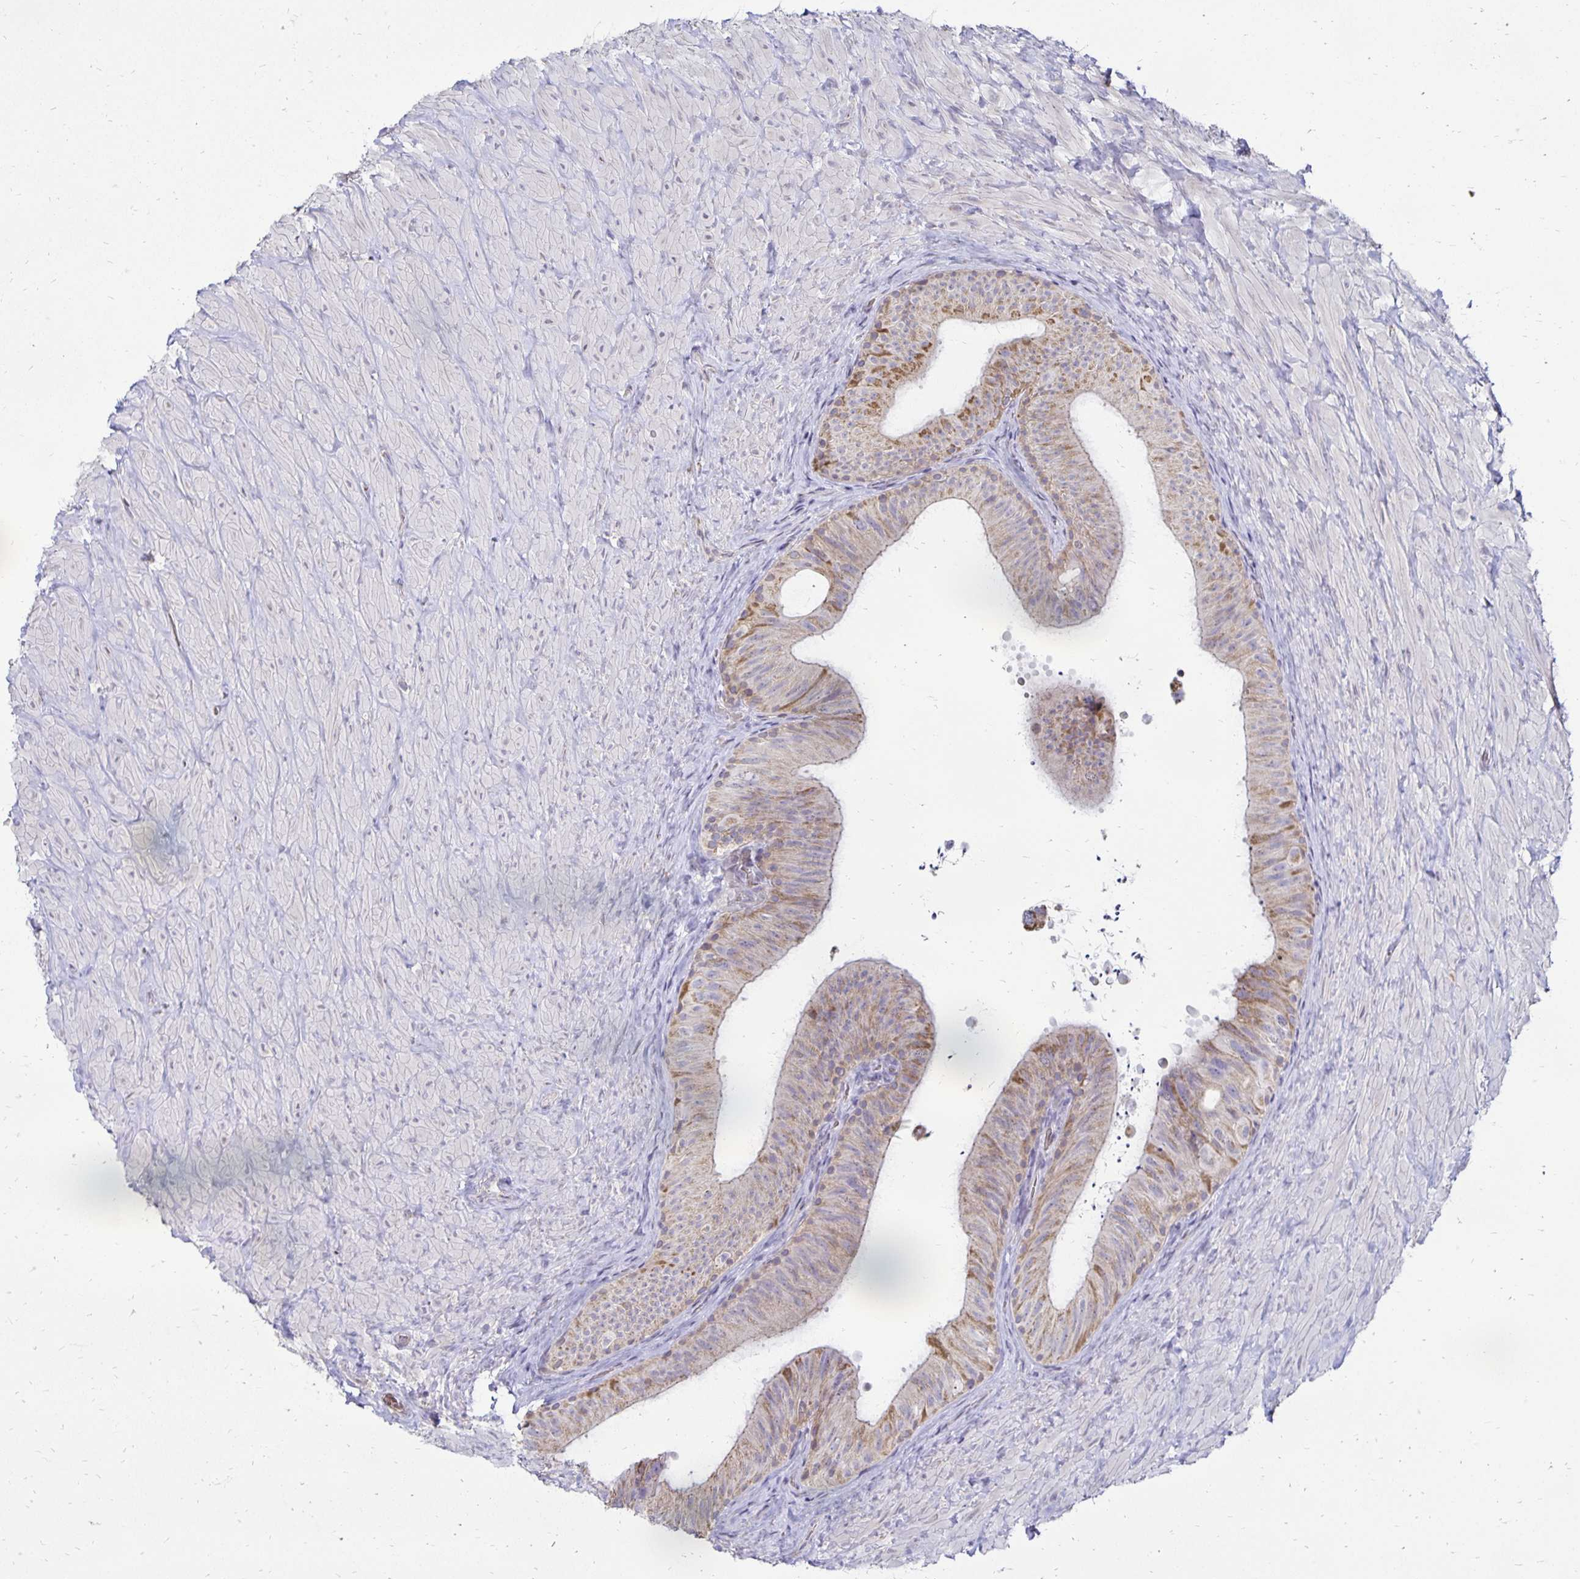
{"staining": {"intensity": "weak", "quantity": "25%-75%", "location": "cytoplasmic/membranous"}, "tissue": "epididymis", "cell_type": "Glandular cells", "image_type": "normal", "snomed": [{"axis": "morphology", "description": "Normal tissue, NOS"}, {"axis": "topography", "description": "Epididymis, spermatic cord, NOS"}, {"axis": "topography", "description": "Epididymis"}], "caption": "DAB immunohistochemical staining of normal epididymis exhibits weak cytoplasmic/membranous protein expression in about 25%-75% of glandular cells. The staining was performed using DAB (3,3'-diaminobenzidine), with brown indicating positive protein expression. Nuclei are stained blue with hematoxylin.", "gene": "FN3K", "patient": {"sex": "male", "age": 31}}